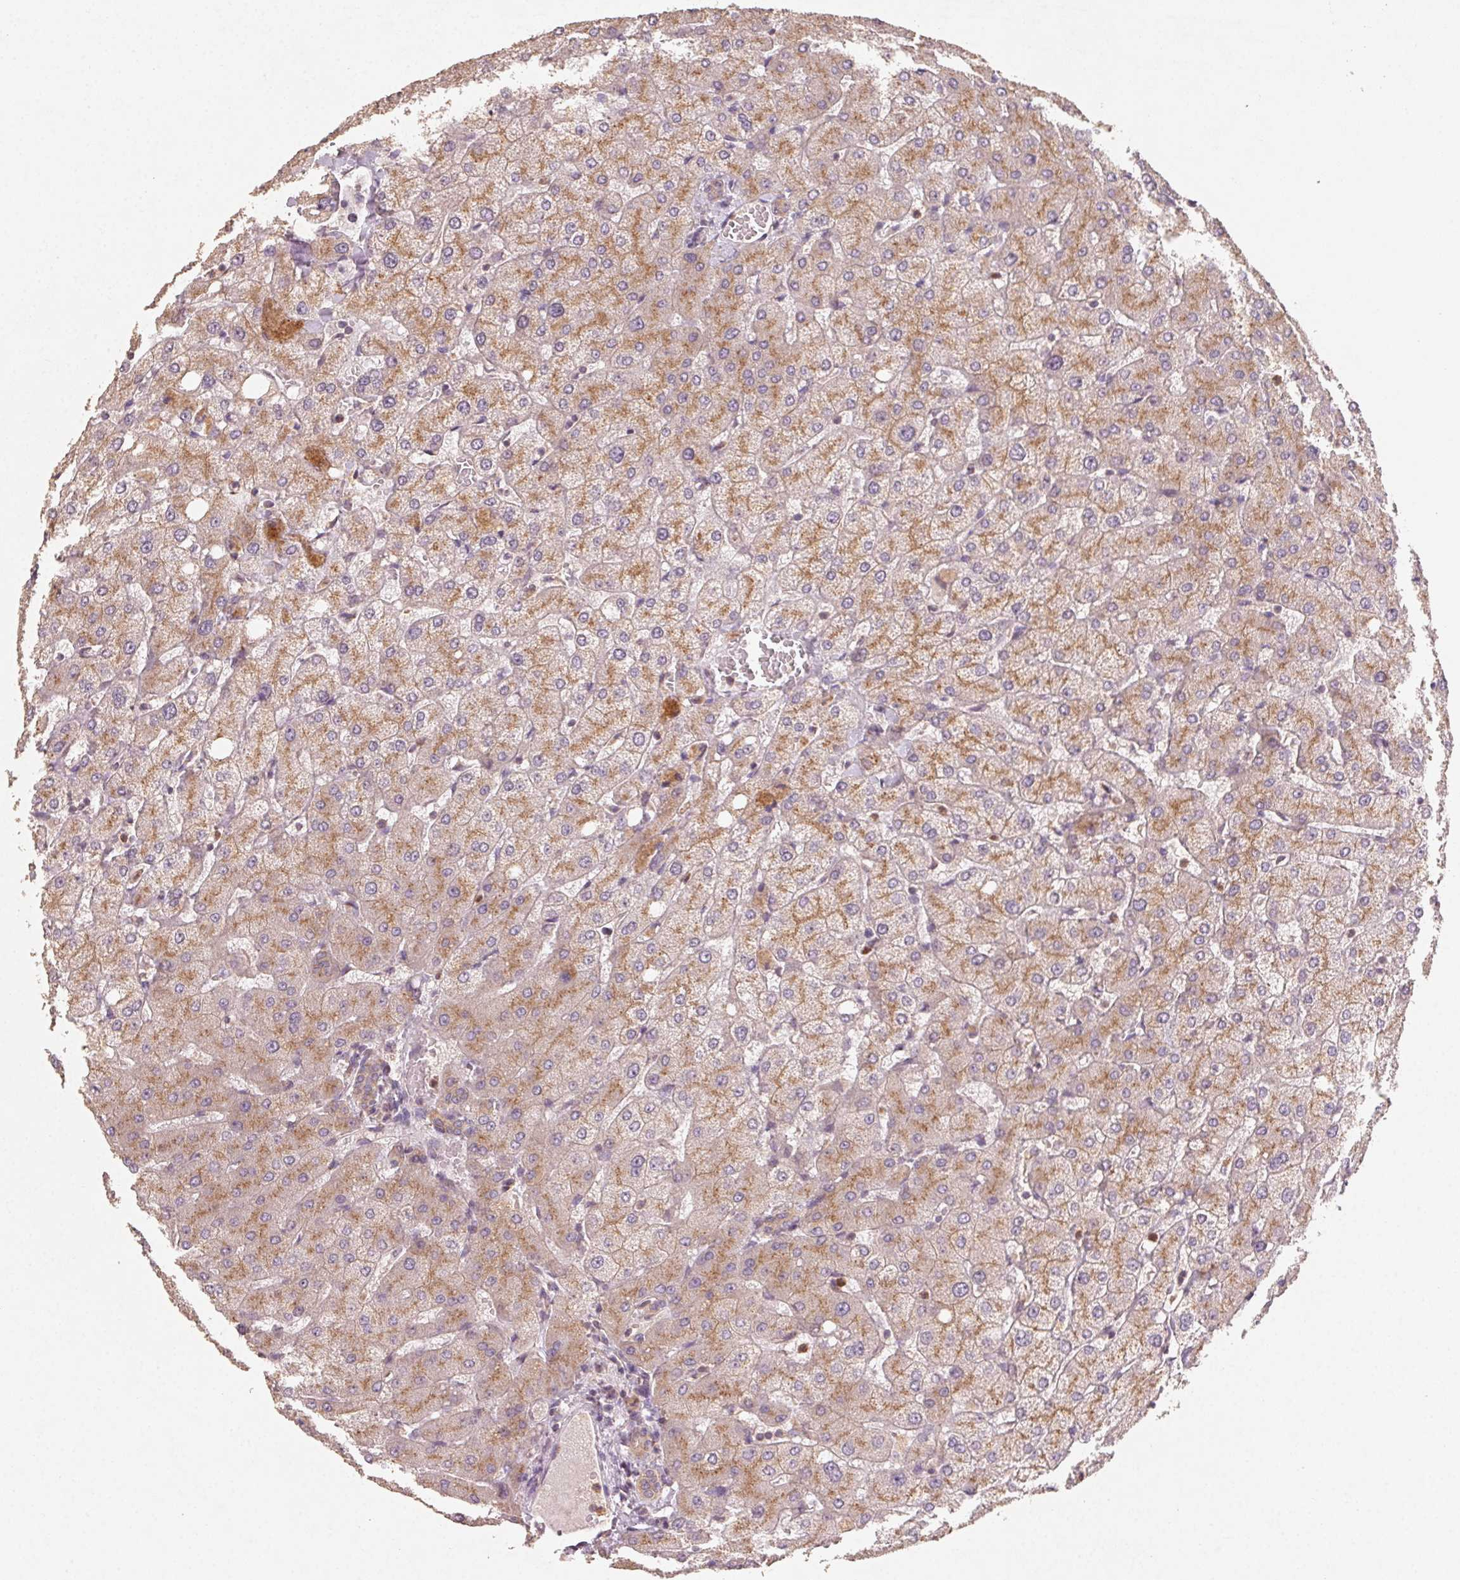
{"staining": {"intensity": "weak", "quantity": "<25%", "location": "cytoplasmic/membranous"}, "tissue": "liver", "cell_type": "Cholangiocytes", "image_type": "normal", "snomed": [{"axis": "morphology", "description": "Normal tissue, NOS"}, {"axis": "topography", "description": "Liver"}], "caption": "DAB immunohistochemical staining of normal liver exhibits no significant expression in cholangiocytes.", "gene": "AP1S1", "patient": {"sex": "female", "age": 54}}